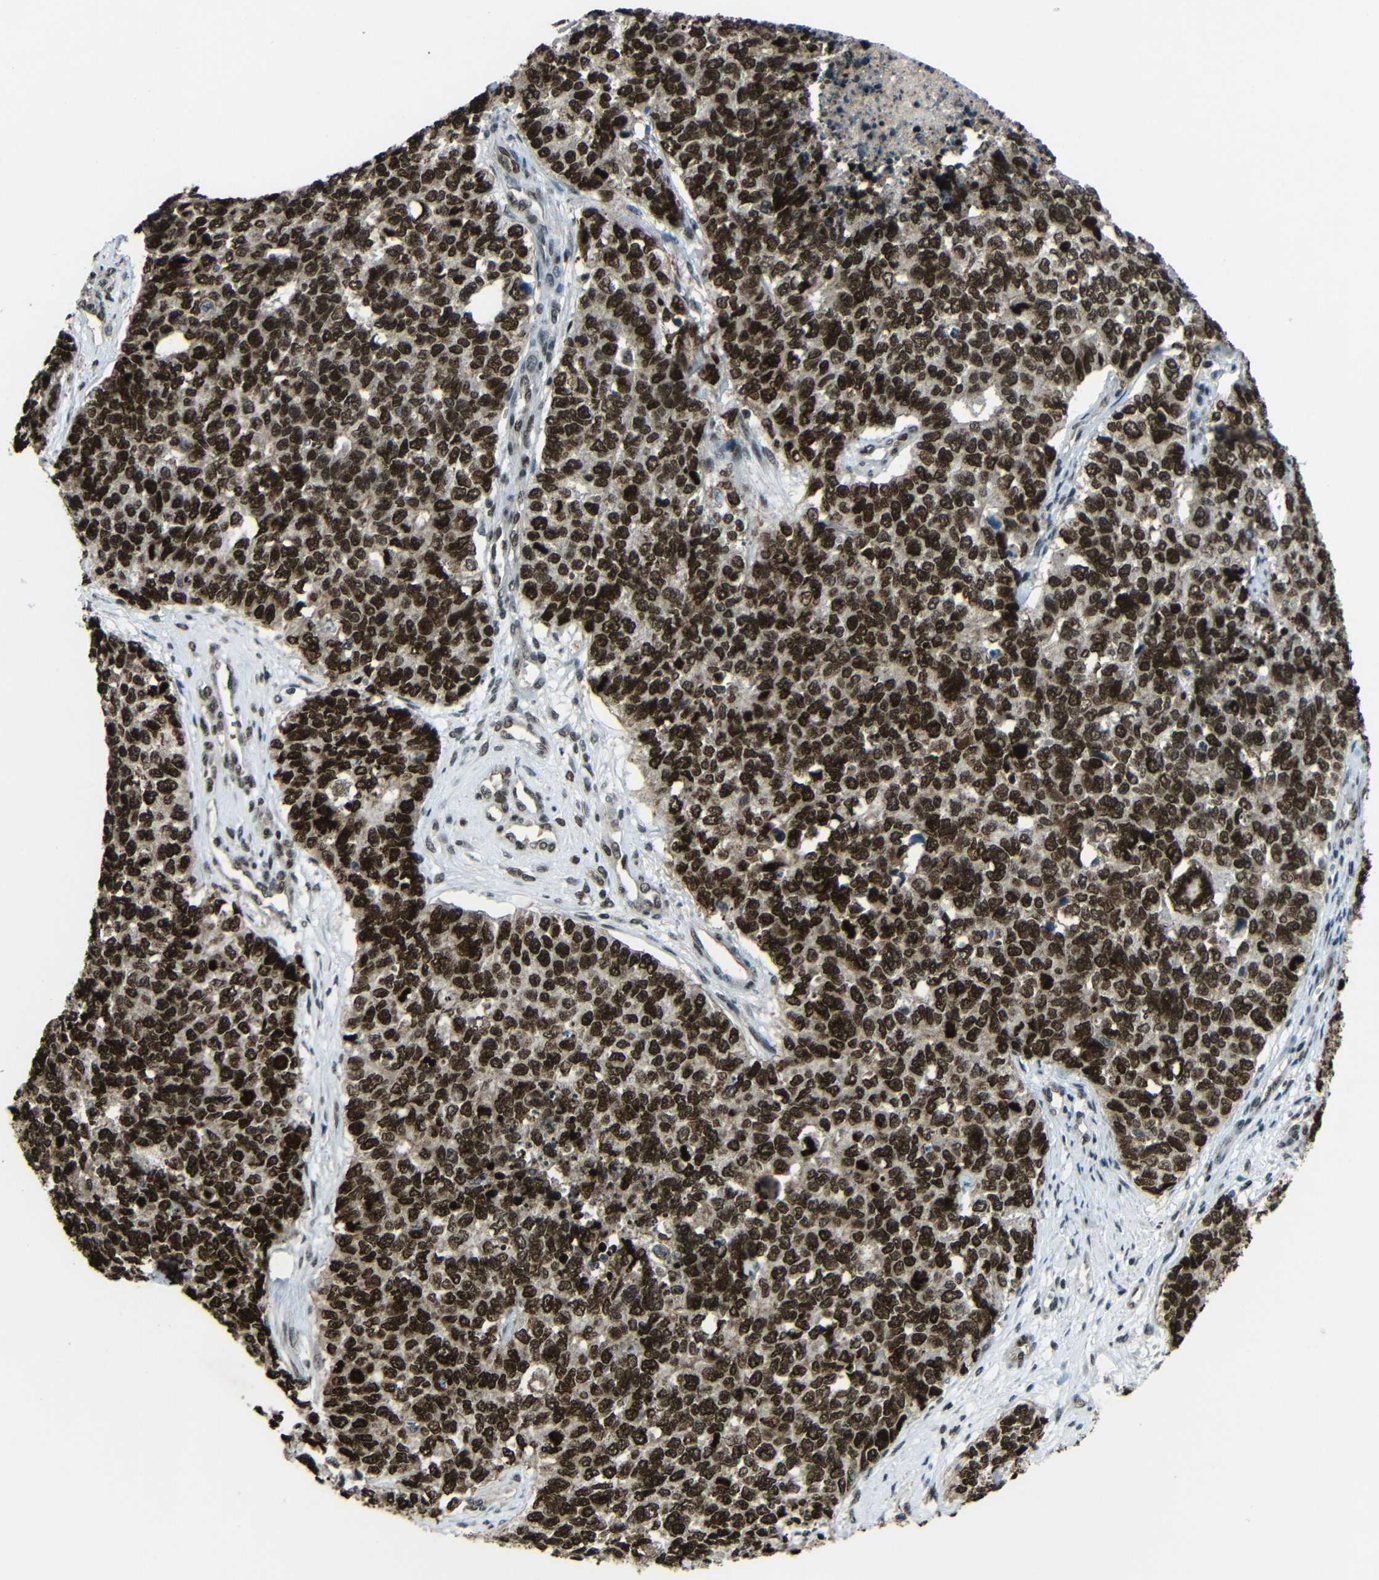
{"staining": {"intensity": "strong", "quantity": ">75%", "location": "nuclear"}, "tissue": "cervical cancer", "cell_type": "Tumor cells", "image_type": "cancer", "snomed": [{"axis": "morphology", "description": "Squamous cell carcinoma, NOS"}, {"axis": "topography", "description": "Cervix"}], "caption": "Human cervical squamous cell carcinoma stained for a protein (brown) displays strong nuclear positive staining in approximately >75% of tumor cells.", "gene": "PSIP1", "patient": {"sex": "female", "age": 63}}